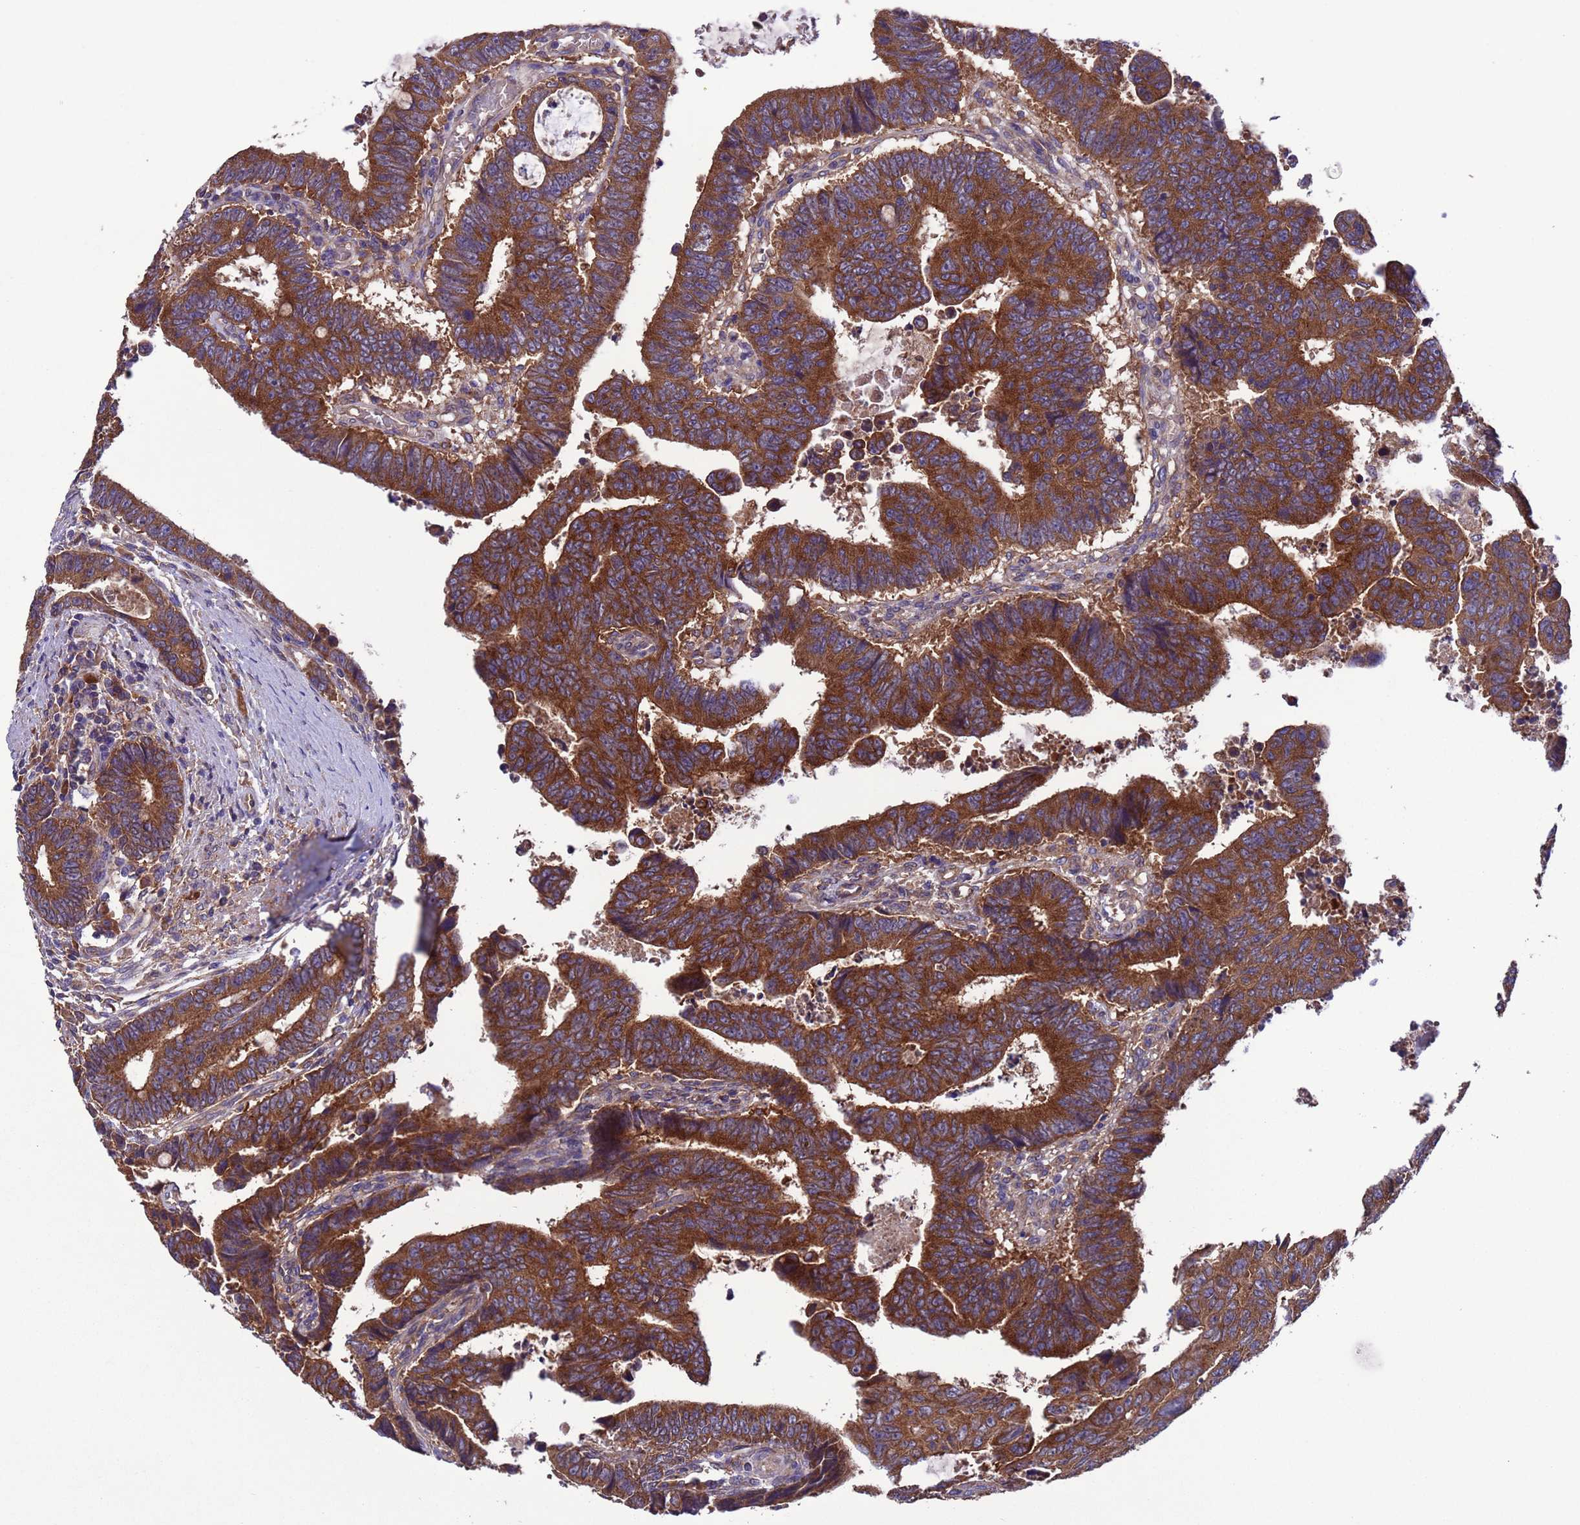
{"staining": {"intensity": "strong", "quantity": ">75%", "location": "cytoplasmic/membranous"}, "tissue": "colorectal cancer", "cell_type": "Tumor cells", "image_type": "cancer", "snomed": [{"axis": "morphology", "description": "Adenocarcinoma, NOS"}, {"axis": "topography", "description": "Rectum"}], "caption": "Colorectal cancer tissue exhibits strong cytoplasmic/membranous expression in about >75% of tumor cells, visualized by immunohistochemistry.", "gene": "ARHGAP12", "patient": {"sex": "male", "age": 84}}